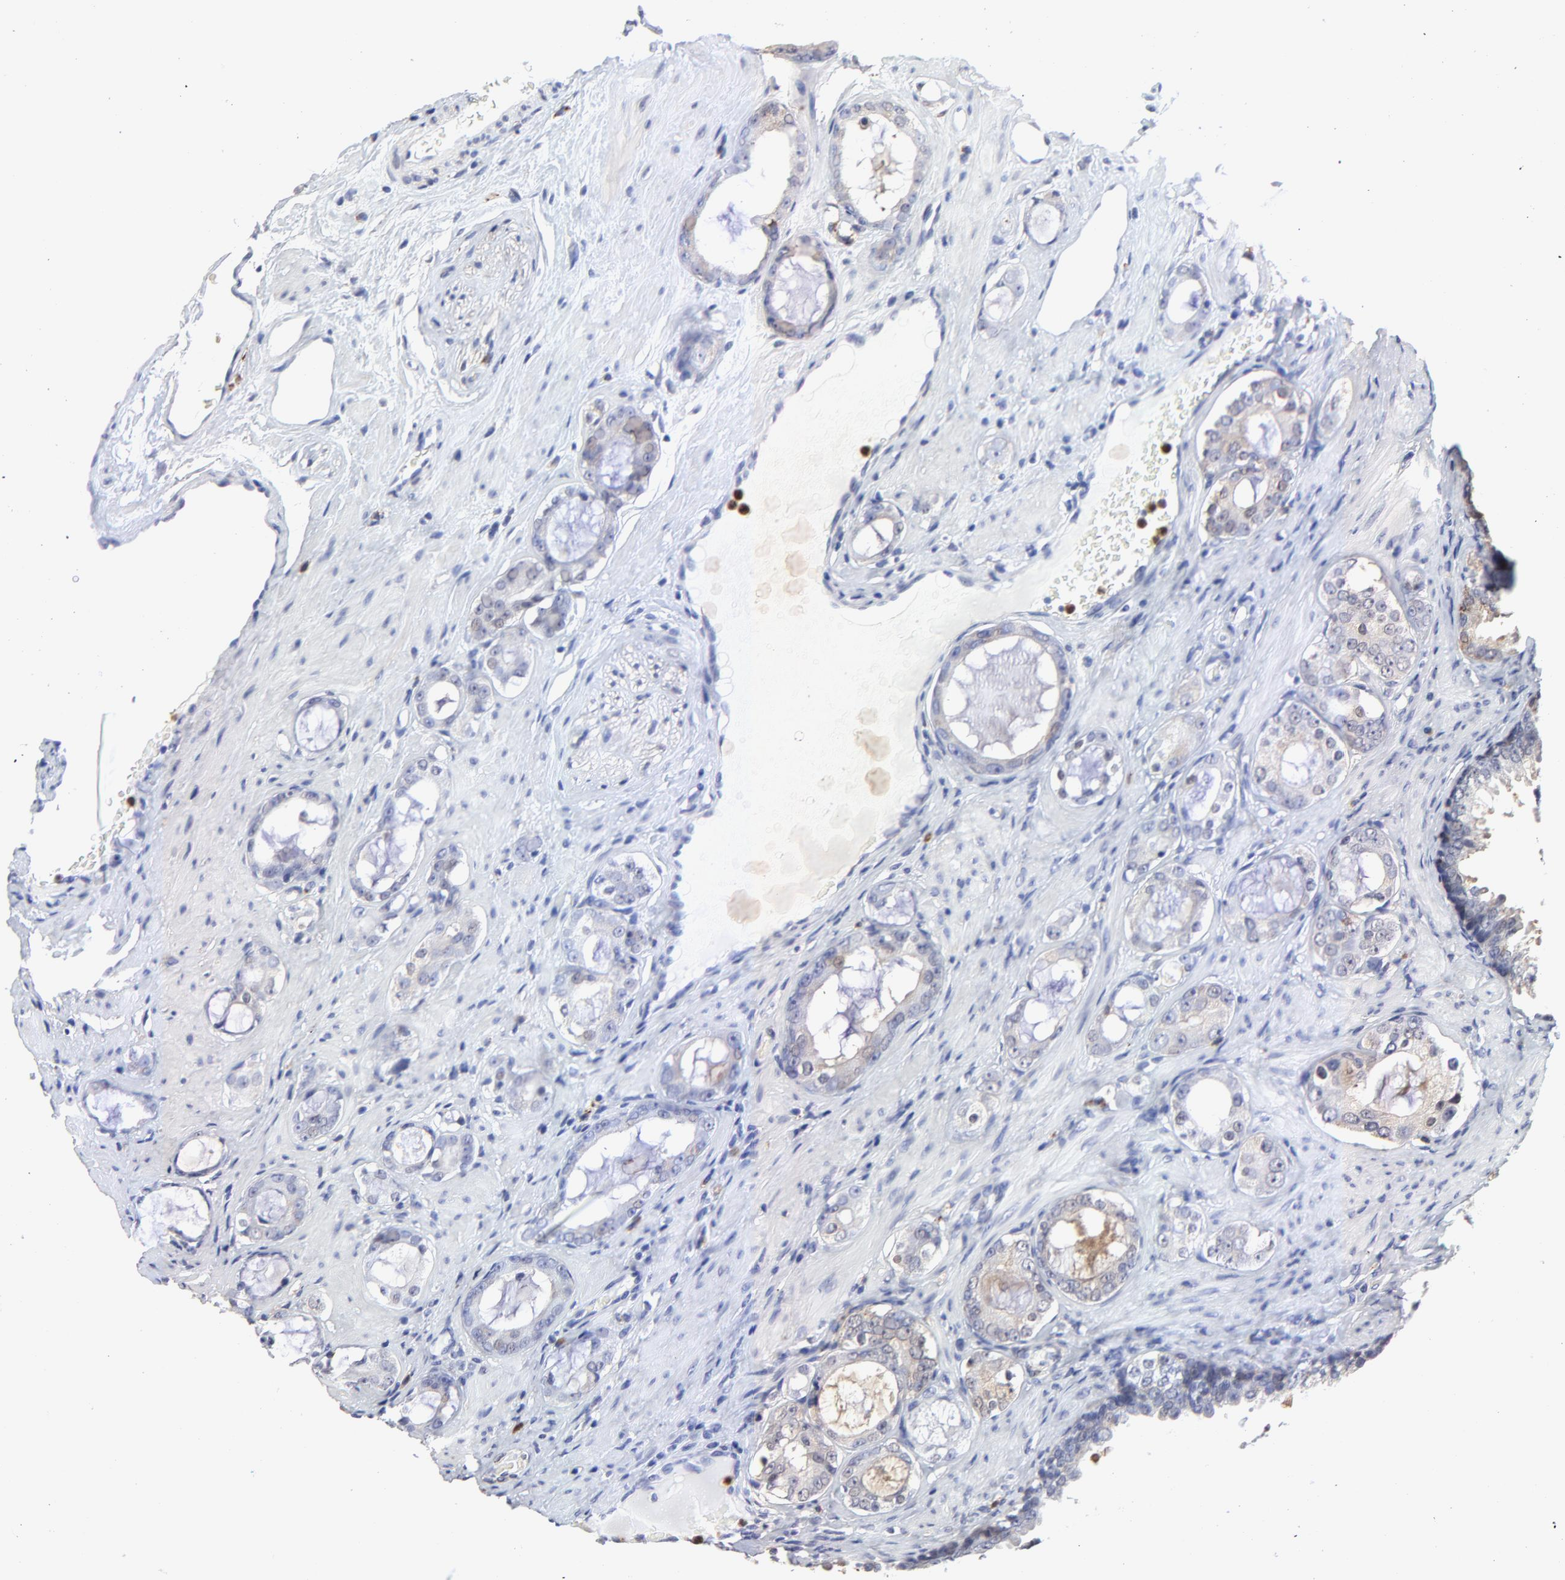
{"staining": {"intensity": "weak", "quantity": "<25%", "location": "cytoplasmic/membranous"}, "tissue": "prostate cancer", "cell_type": "Tumor cells", "image_type": "cancer", "snomed": [{"axis": "morphology", "description": "Adenocarcinoma, Medium grade"}, {"axis": "topography", "description": "Prostate"}], "caption": "Photomicrograph shows no protein staining in tumor cells of prostate cancer (adenocarcinoma (medium-grade)) tissue.", "gene": "SMARCA1", "patient": {"sex": "male", "age": 73}}